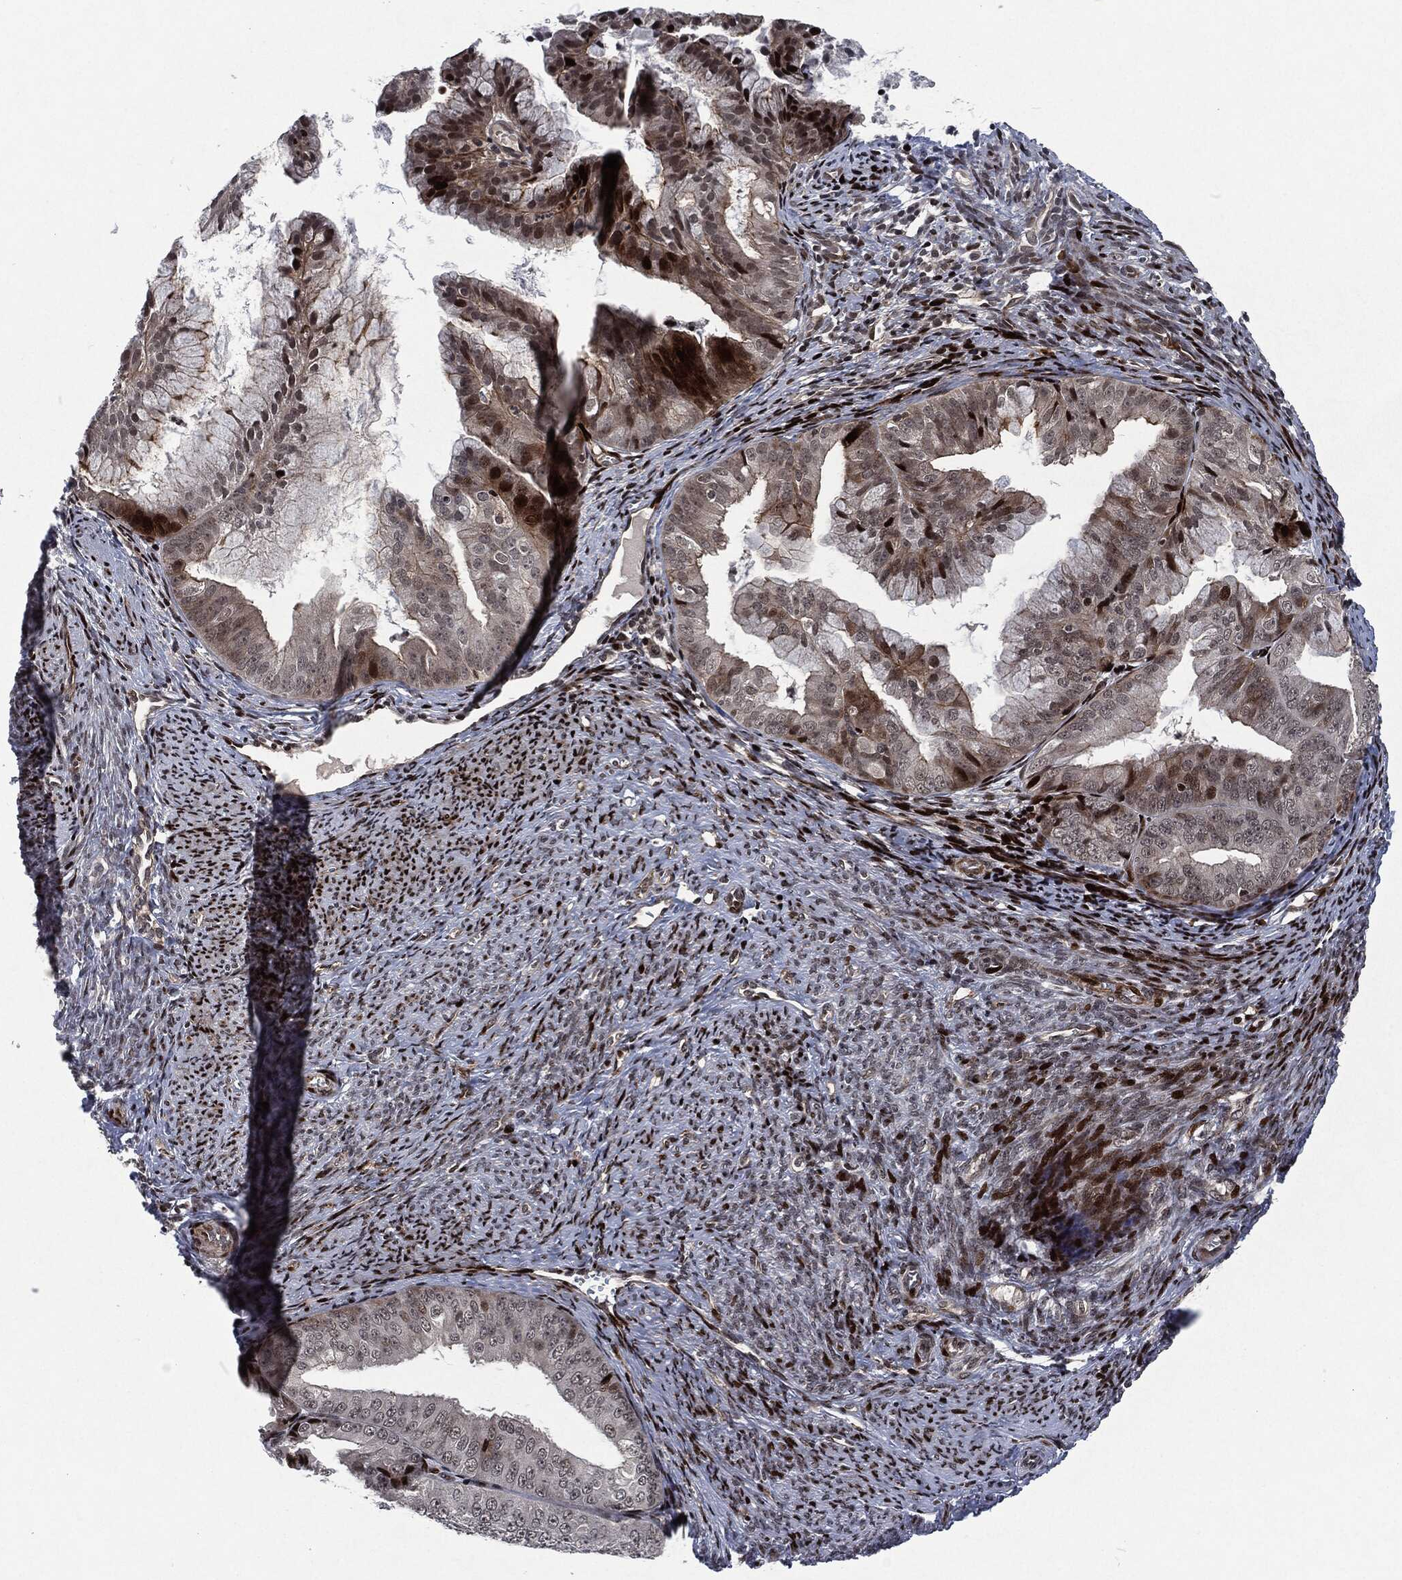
{"staining": {"intensity": "weak", "quantity": "<25%", "location": "cytoplasmic/membranous,nuclear"}, "tissue": "endometrial cancer", "cell_type": "Tumor cells", "image_type": "cancer", "snomed": [{"axis": "morphology", "description": "Adenocarcinoma, NOS"}, {"axis": "topography", "description": "Endometrium"}], "caption": "This is an IHC micrograph of human endometrial cancer. There is no staining in tumor cells.", "gene": "EGFR", "patient": {"sex": "female", "age": 63}}